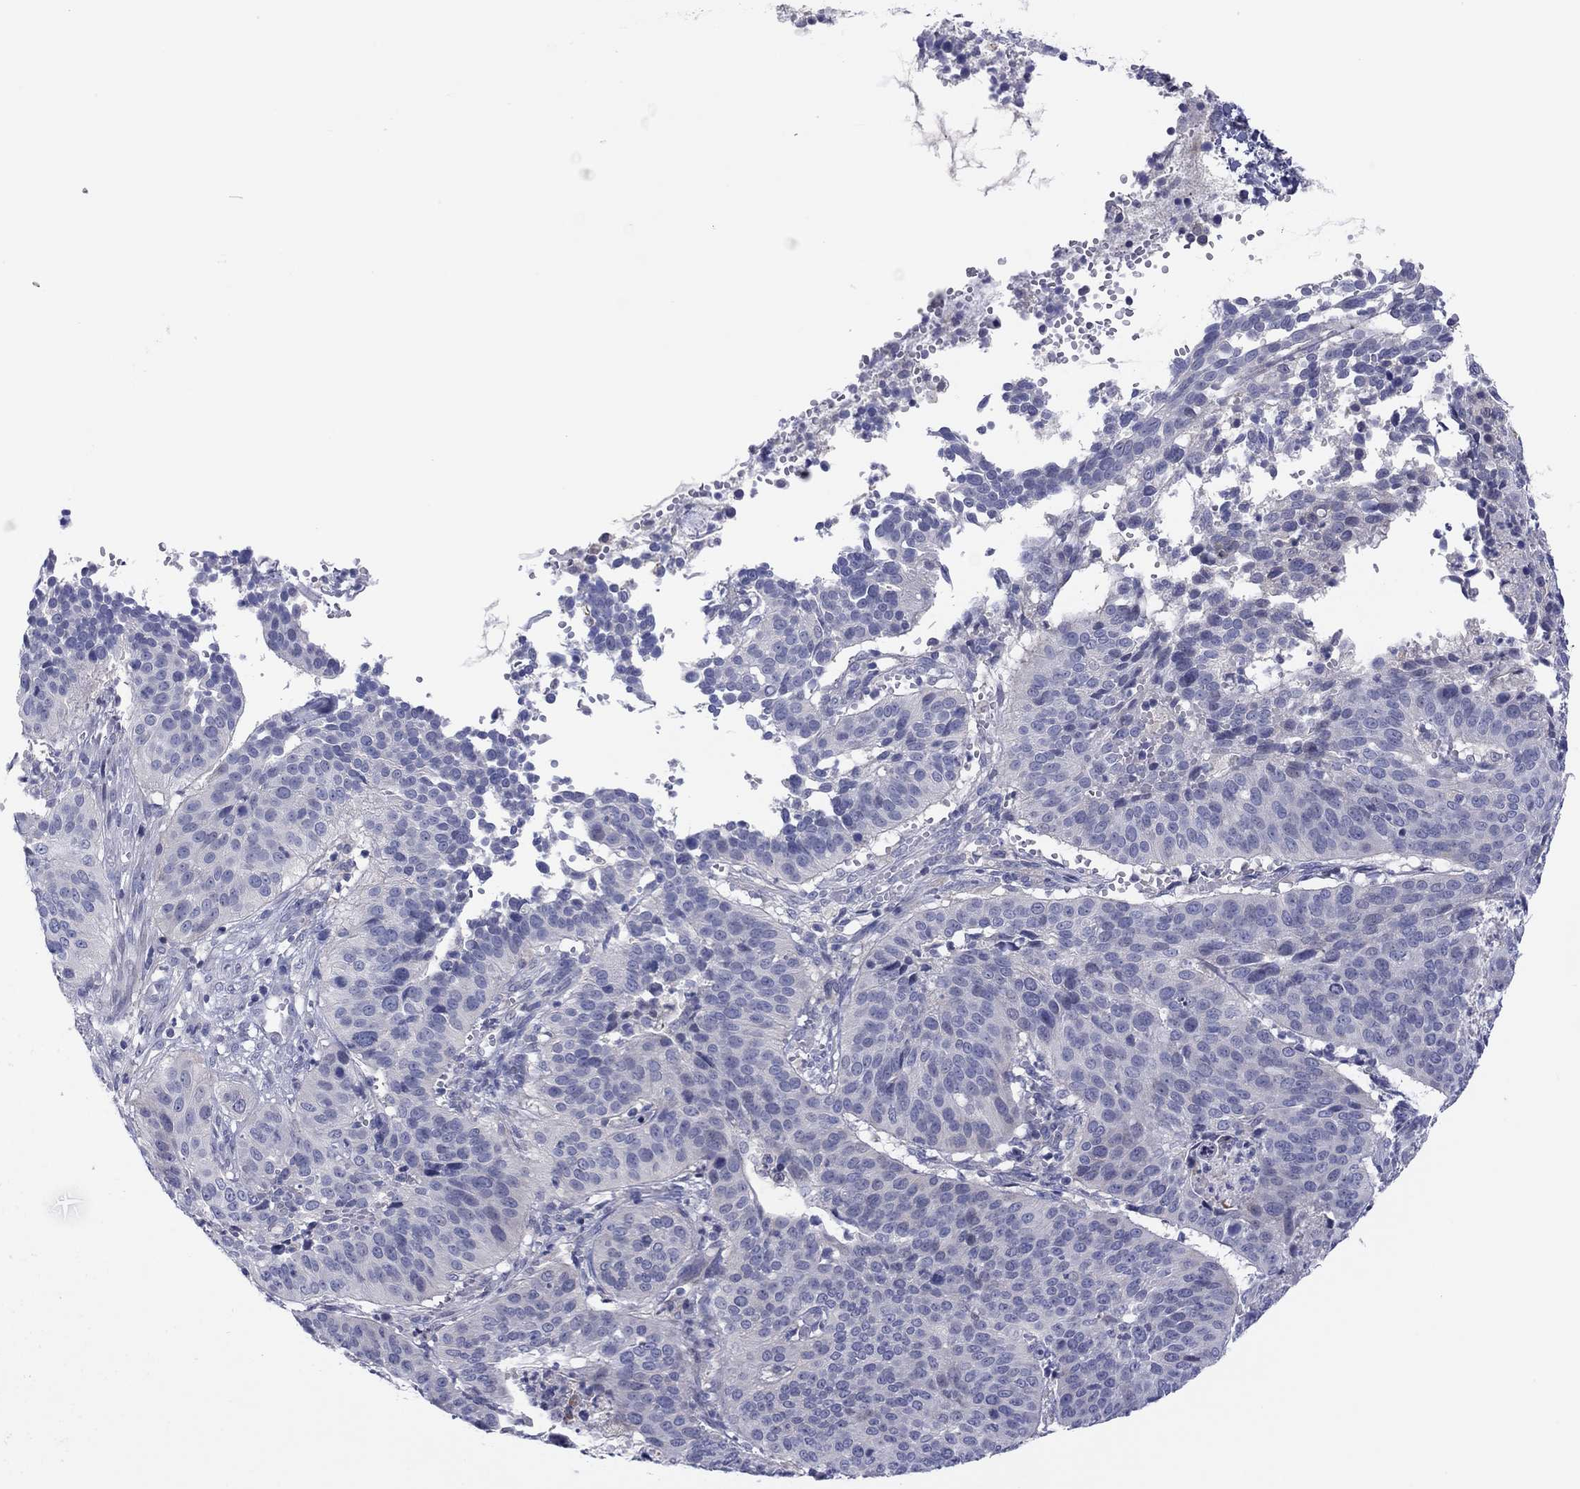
{"staining": {"intensity": "negative", "quantity": "none", "location": "none"}, "tissue": "cervical cancer", "cell_type": "Tumor cells", "image_type": "cancer", "snomed": [{"axis": "morphology", "description": "Normal tissue, NOS"}, {"axis": "morphology", "description": "Squamous cell carcinoma, NOS"}, {"axis": "topography", "description": "Cervix"}], "caption": "This photomicrograph is of cervical cancer (squamous cell carcinoma) stained with immunohistochemistry (IHC) to label a protein in brown with the nuclei are counter-stained blue. There is no positivity in tumor cells.", "gene": "CYP2B6", "patient": {"sex": "female", "age": 39}}